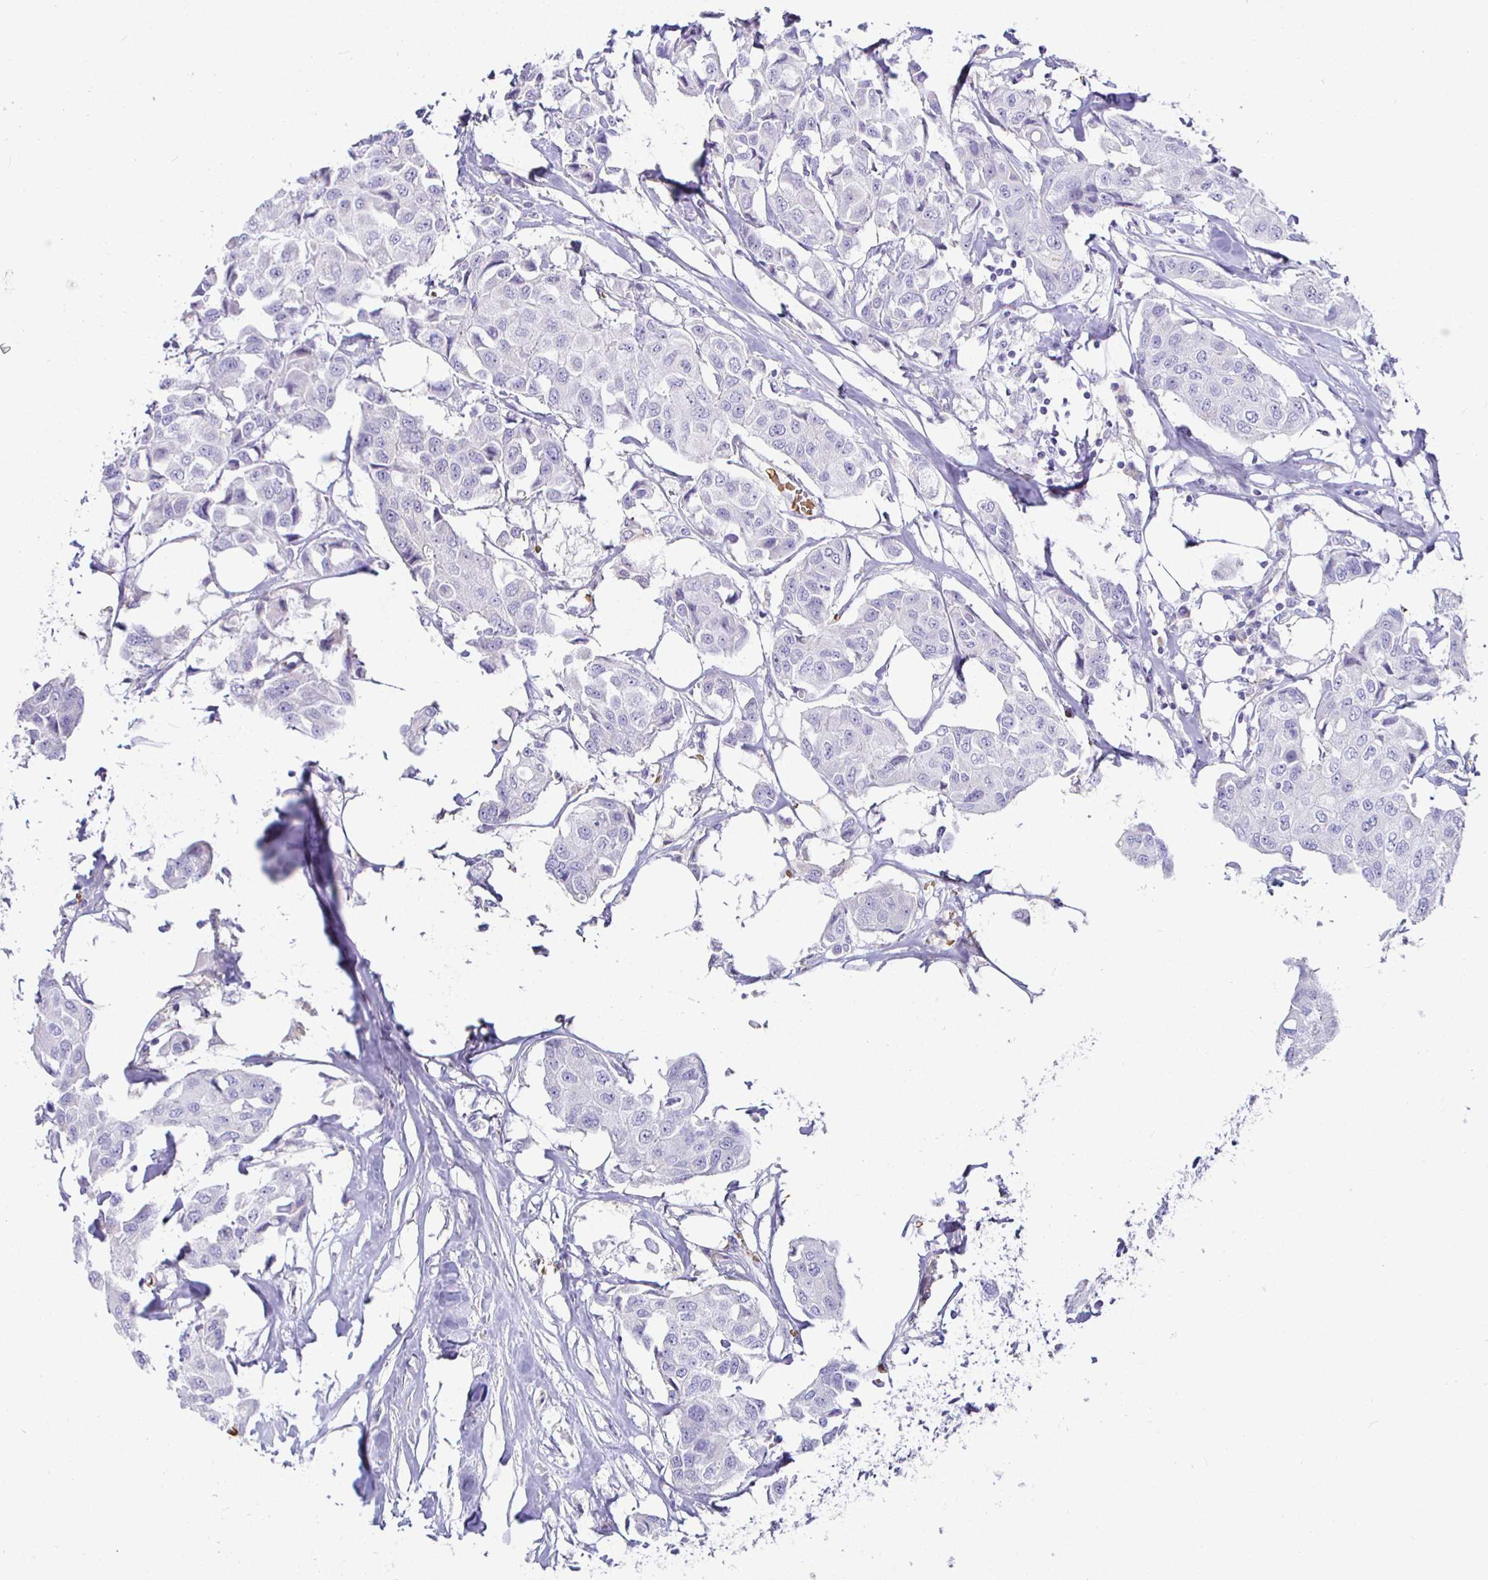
{"staining": {"intensity": "negative", "quantity": "none", "location": "none"}, "tissue": "breast cancer", "cell_type": "Tumor cells", "image_type": "cancer", "snomed": [{"axis": "morphology", "description": "Duct carcinoma"}, {"axis": "topography", "description": "Breast"}, {"axis": "topography", "description": "Lymph node"}], "caption": "An image of human breast cancer (infiltrating ductal carcinoma) is negative for staining in tumor cells. The staining was performed using DAB (3,3'-diaminobenzidine) to visualize the protein expression in brown, while the nuclei were stained in blue with hematoxylin (Magnification: 20x).", "gene": "SIRPA", "patient": {"sex": "female", "age": 80}}